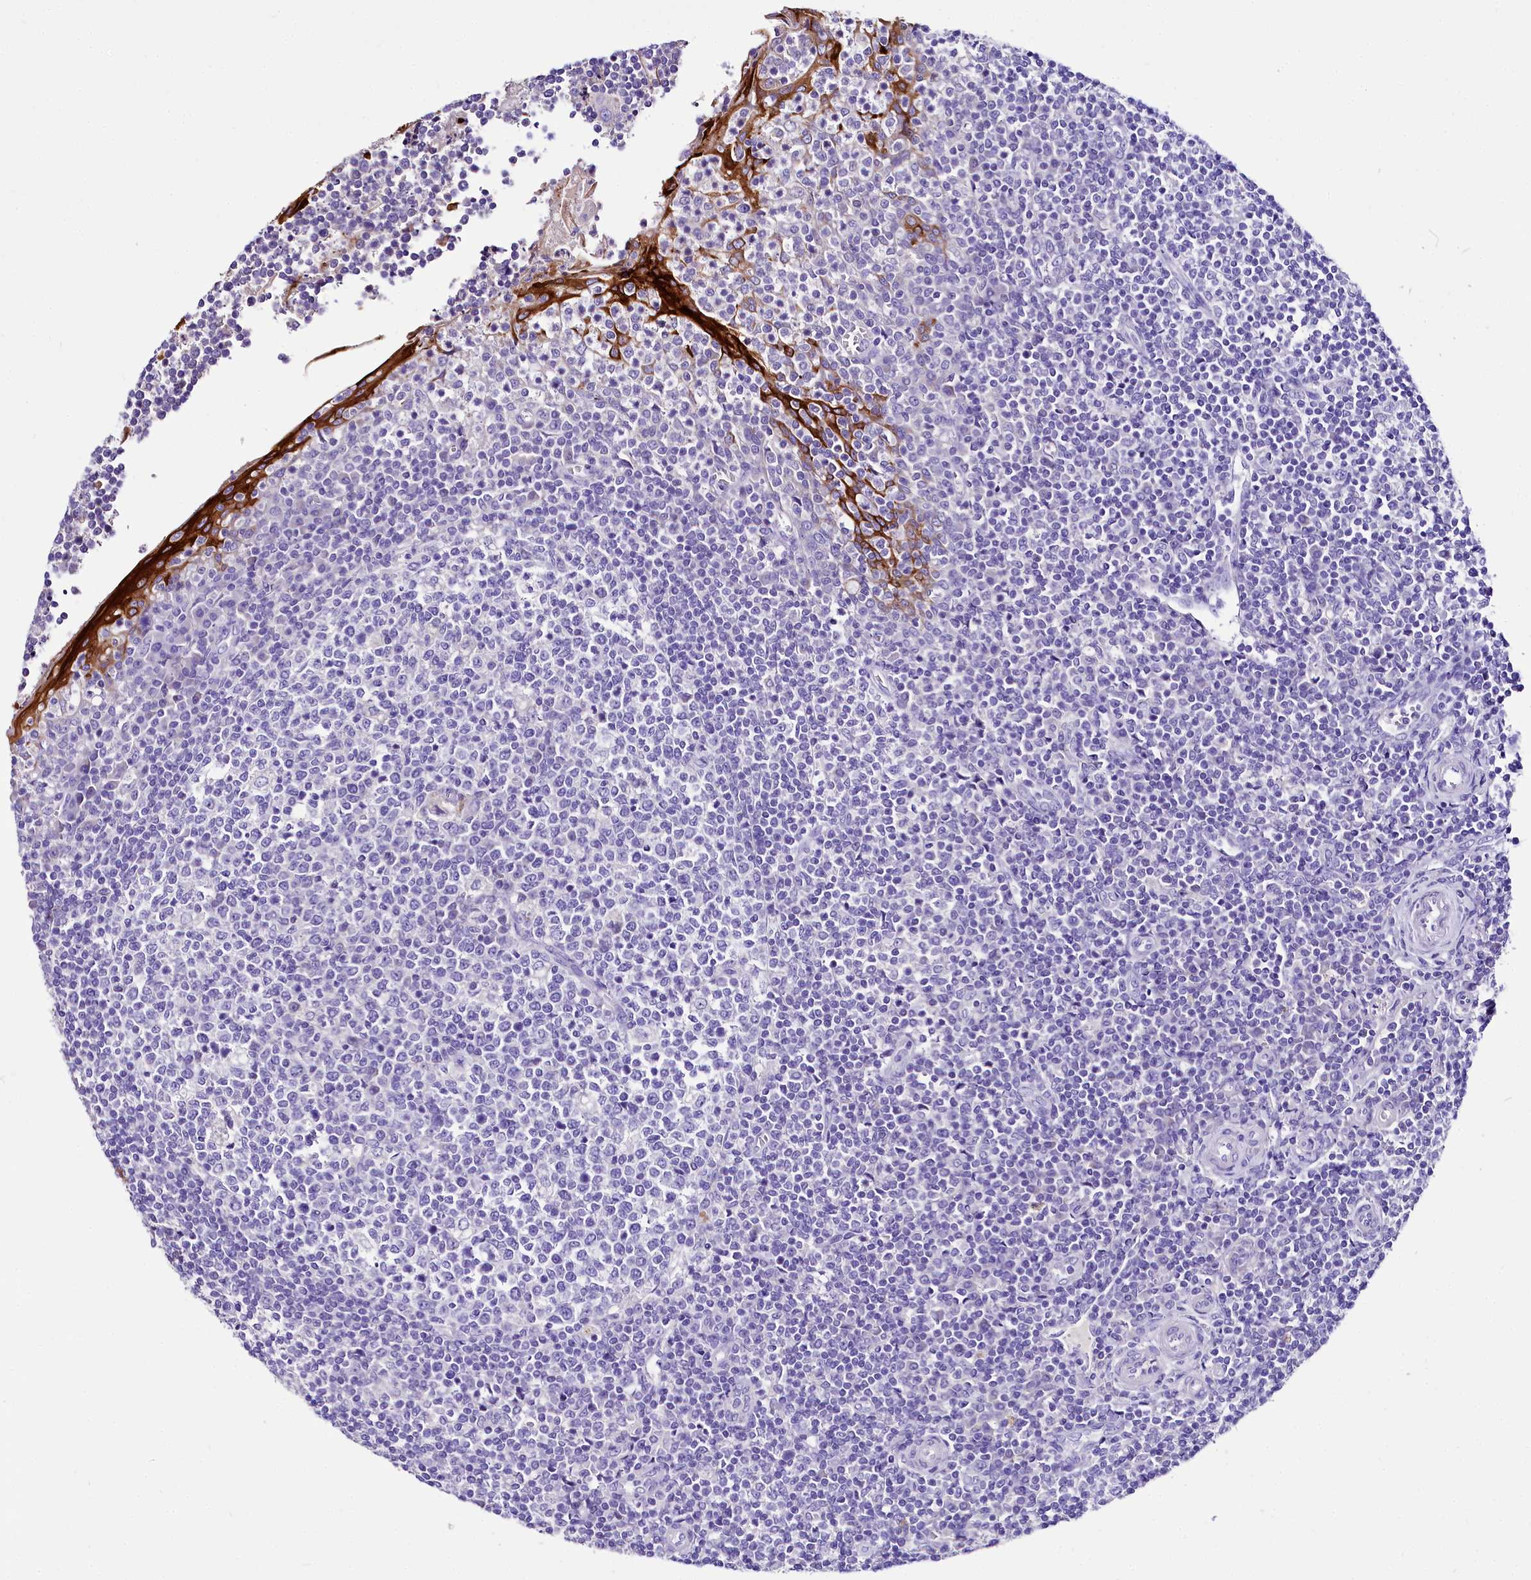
{"staining": {"intensity": "negative", "quantity": "none", "location": "none"}, "tissue": "tonsil", "cell_type": "Germinal center cells", "image_type": "normal", "snomed": [{"axis": "morphology", "description": "Normal tissue, NOS"}, {"axis": "topography", "description": "Tonsil"}], "caption": "The histopathology image exhibits no staining of germinal center cells in normal tonsil.", "gene": "A2ML1", "patient": {"sex": "female", "age": 19}}